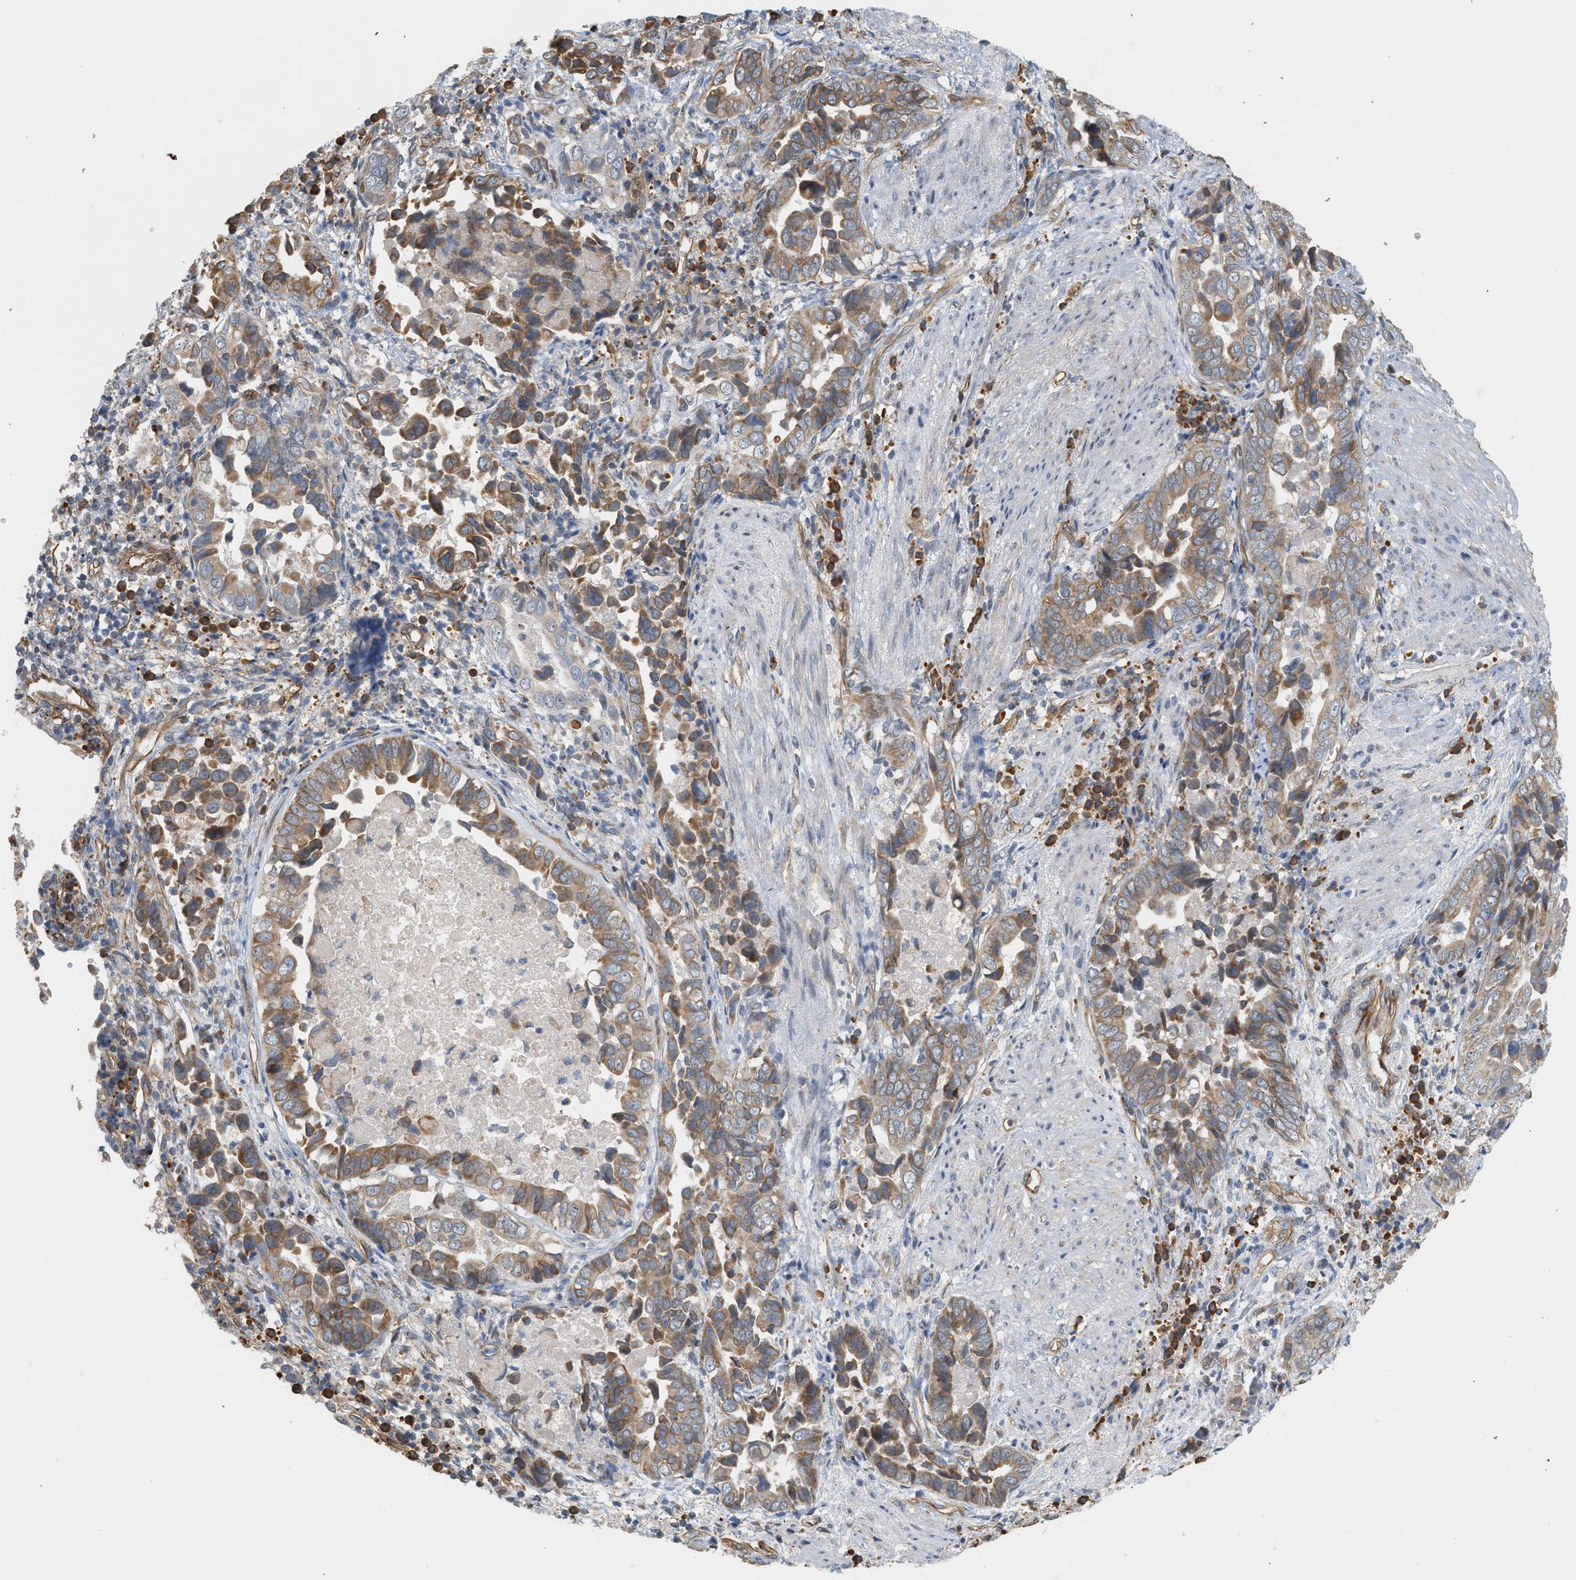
{"staining": {"intensity": "moderate", "quantity": ">75%", "location": "cytoplasmic/membranous"}, "tissue": "liver cancer", "cell_type": "Tumor cells", "image_type": "cancer", "snomed": [{"axis": "morphology", "description": "Cholangiocarcinoma"}, {"axis": "topography", "description": "Liver"}], "caption": "Immunohistochemical staining of liver cancer (cholangiocarcinoma) demonstrates medium levels of moderate cytoplasmic/membranous protein positivity in approximately >75% of tumor cells.", "gene": "SVOP", "patient": {"sex": "female", "age": 79}}